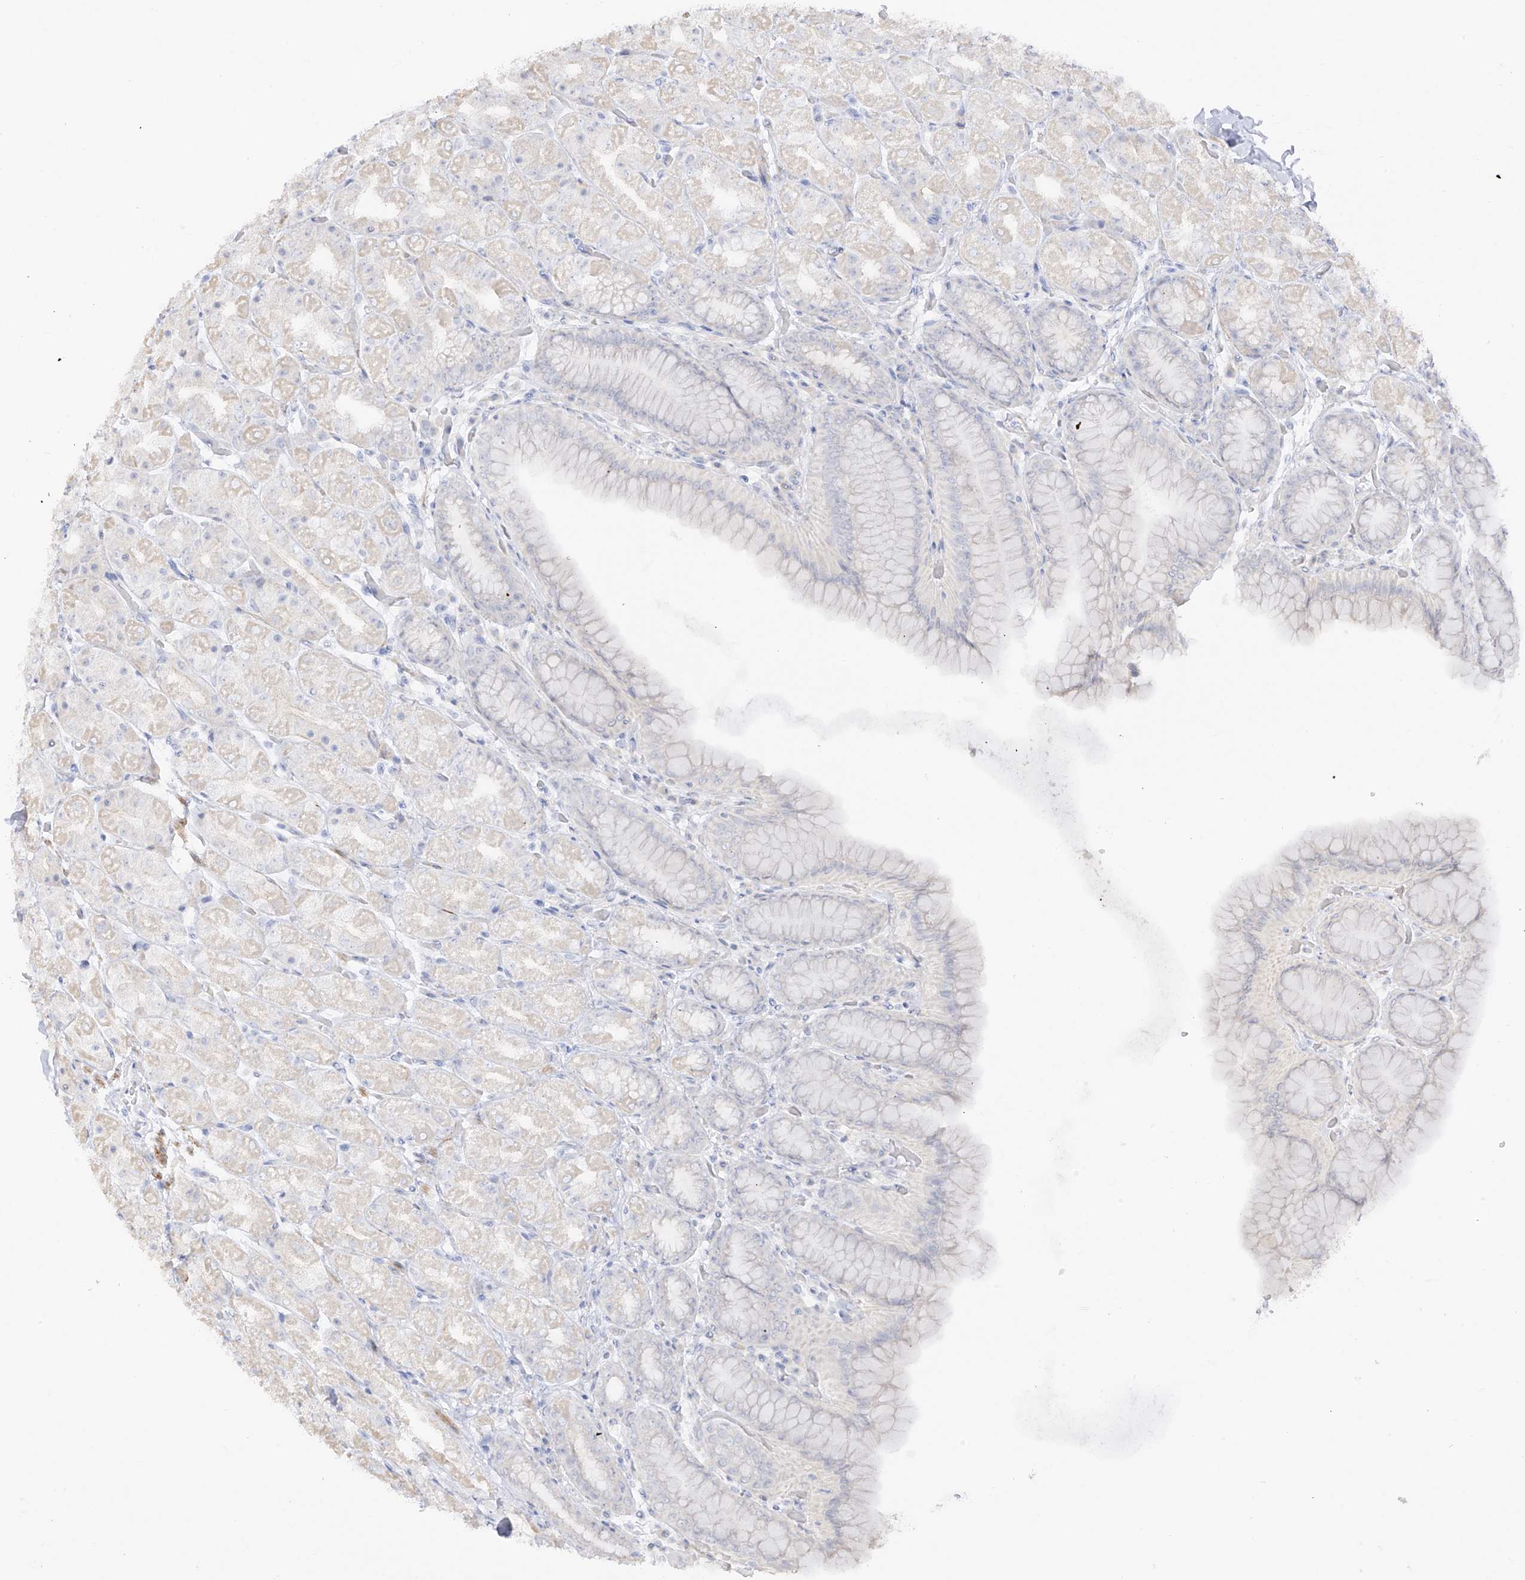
{"staining": {"intensity": "negative", "quantity": "none", "location": "none"}, "tissue": "stomach", "cell_type": "Glandular cells", "image_type": "normal", "snomed": [{"axis": "morphology", "description": "Normal tissue, NOS"}, {"axis": "topography", "description": "Stomach, upper"}], "caption": "This histopathology image is of unremarkable stomach stained with immunohistochemistry (IHC) to label a protein in brown with the nuclei are counter-stained blue. There is no staining in glandular cells.", "gene": "C11orf87", "patient": {"sex": "male", "age": 68}}